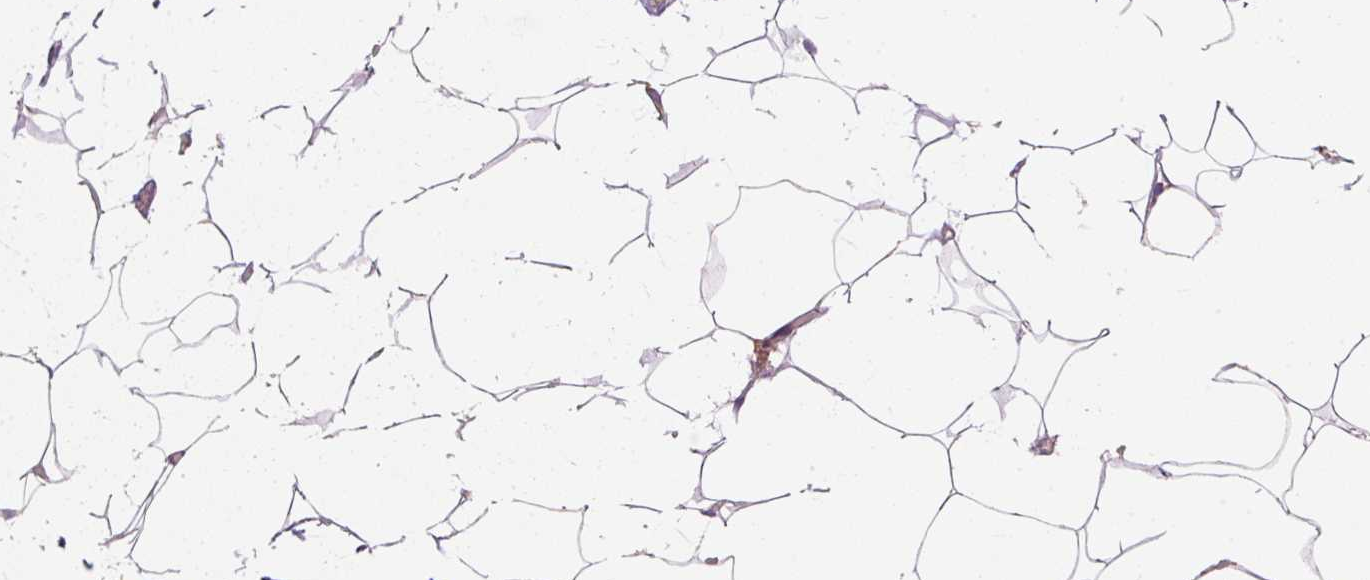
{"staining": {"intensity": "weak", "quantity": "25%-75%", "location": "cytoplasmic/membranous"}, "tissue": "adipose tissue", "cell_type": "Adipocytes", "image_type": "normal", "snomed": [{"axis": "morphology", "description": "Normal tissue, NOS"}, {"axis": "topography", "description": "Skin"}, {"axis": "topography", "description": "Peripheral nerve tissue"}], "caption": "Human adipose tissue stained for a protein (brown) demonstrates weak cytoplasmic/membranous positive positivity in approximately 25%-75% of adipocytes.", "gene": "PRKCSH", "patient": {"sex": "female", "age": 56}}